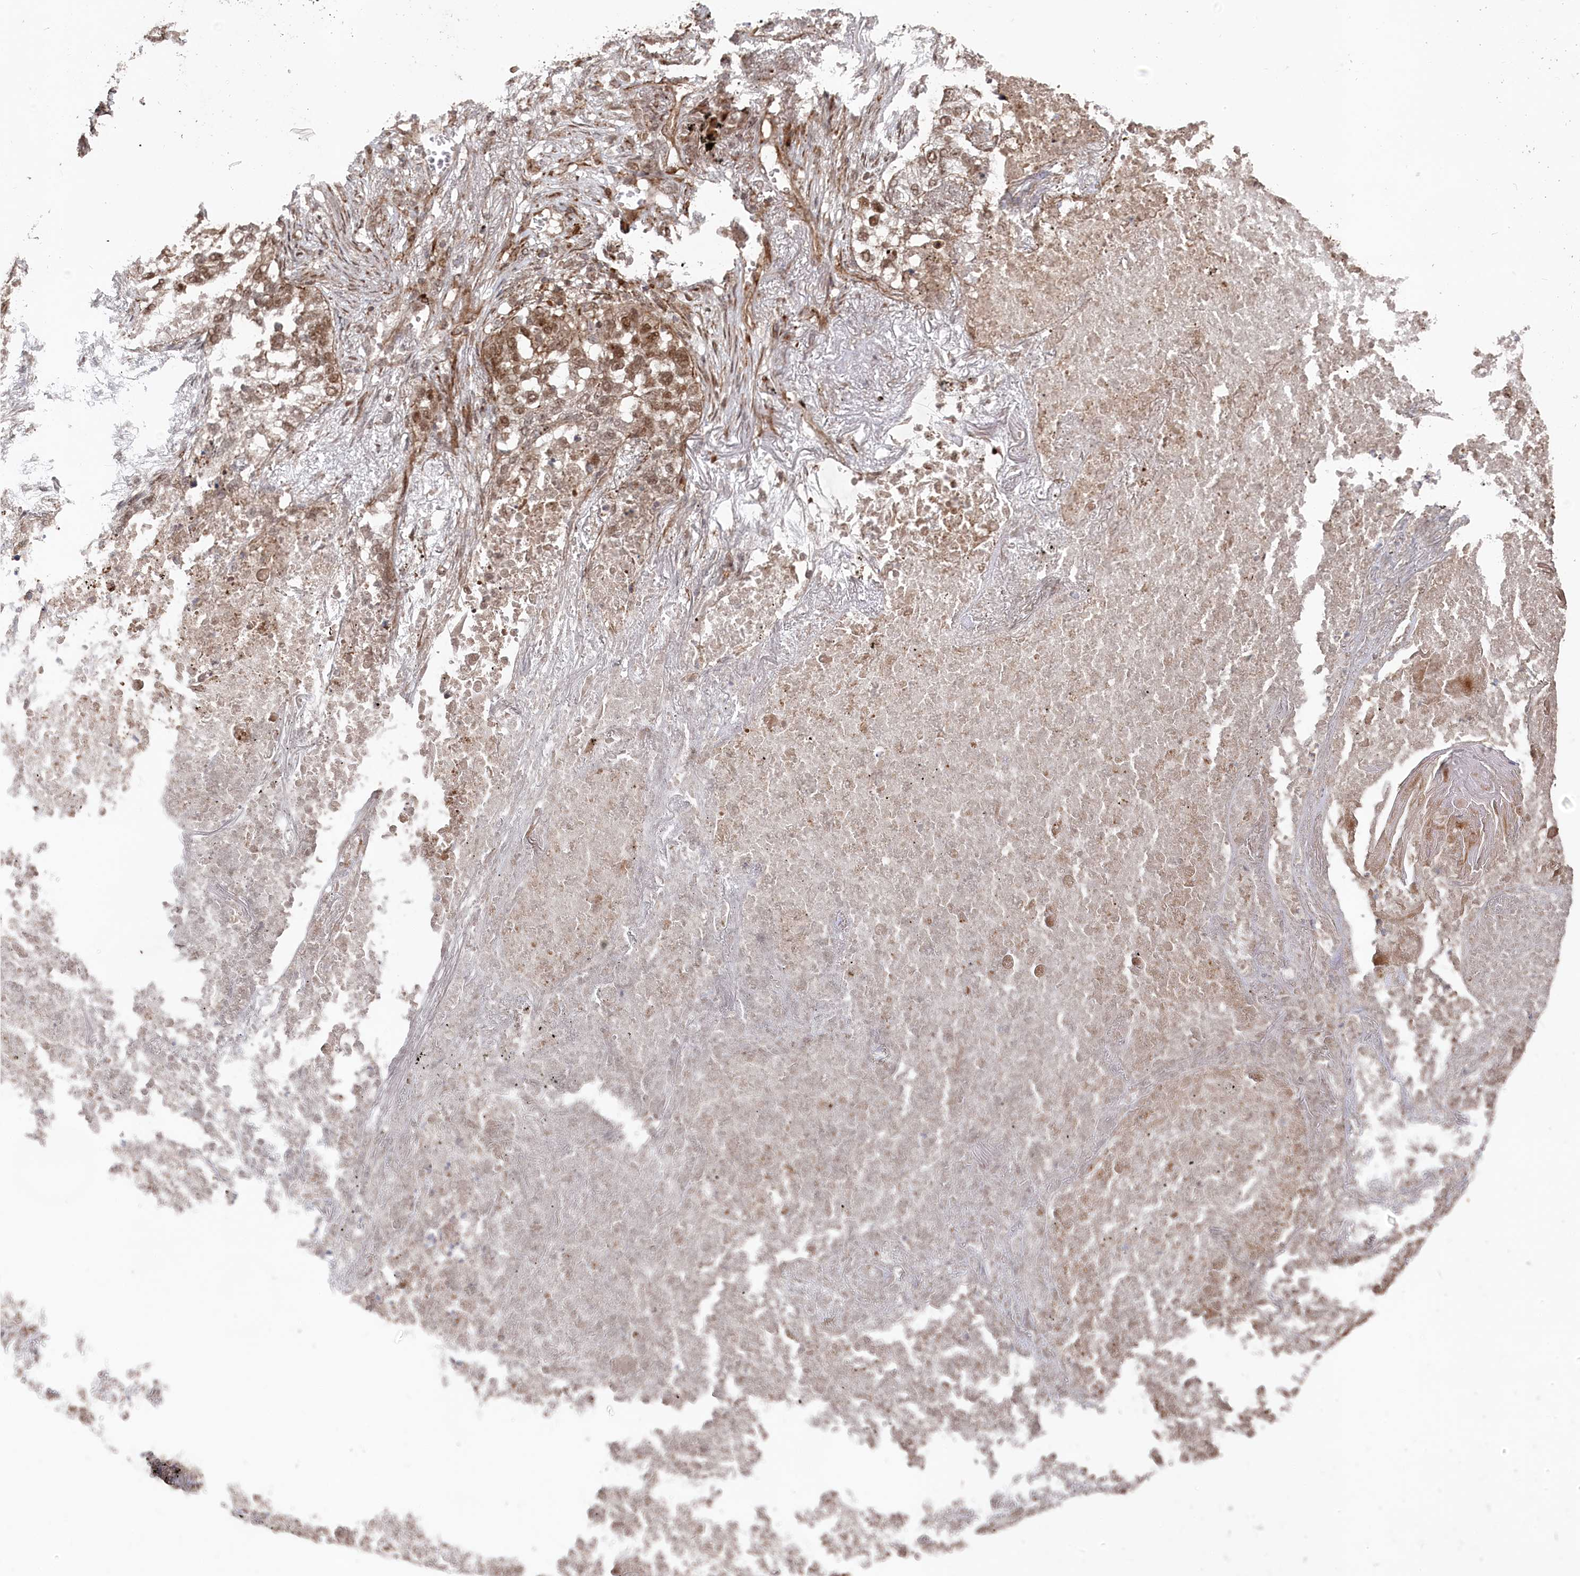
{"staining": {"intensity": "moderate", "quantity": ">75%", "location": "nuclear"}, "tissue": "lung cancer", "cell_type": "Tumor cells", "image_type": "cancer", "snomed": [{"axis": "morphology", "description": "Squamous cell carcinoma, NOS"}, {"axis": "topography", "description": "Lung"}], "caption": "Human lung cancer stained with a protein marker reveals moderate staining in tumor cells.", "gene": "POLR3A", "patient": {"sex": "female", "age": 63}}